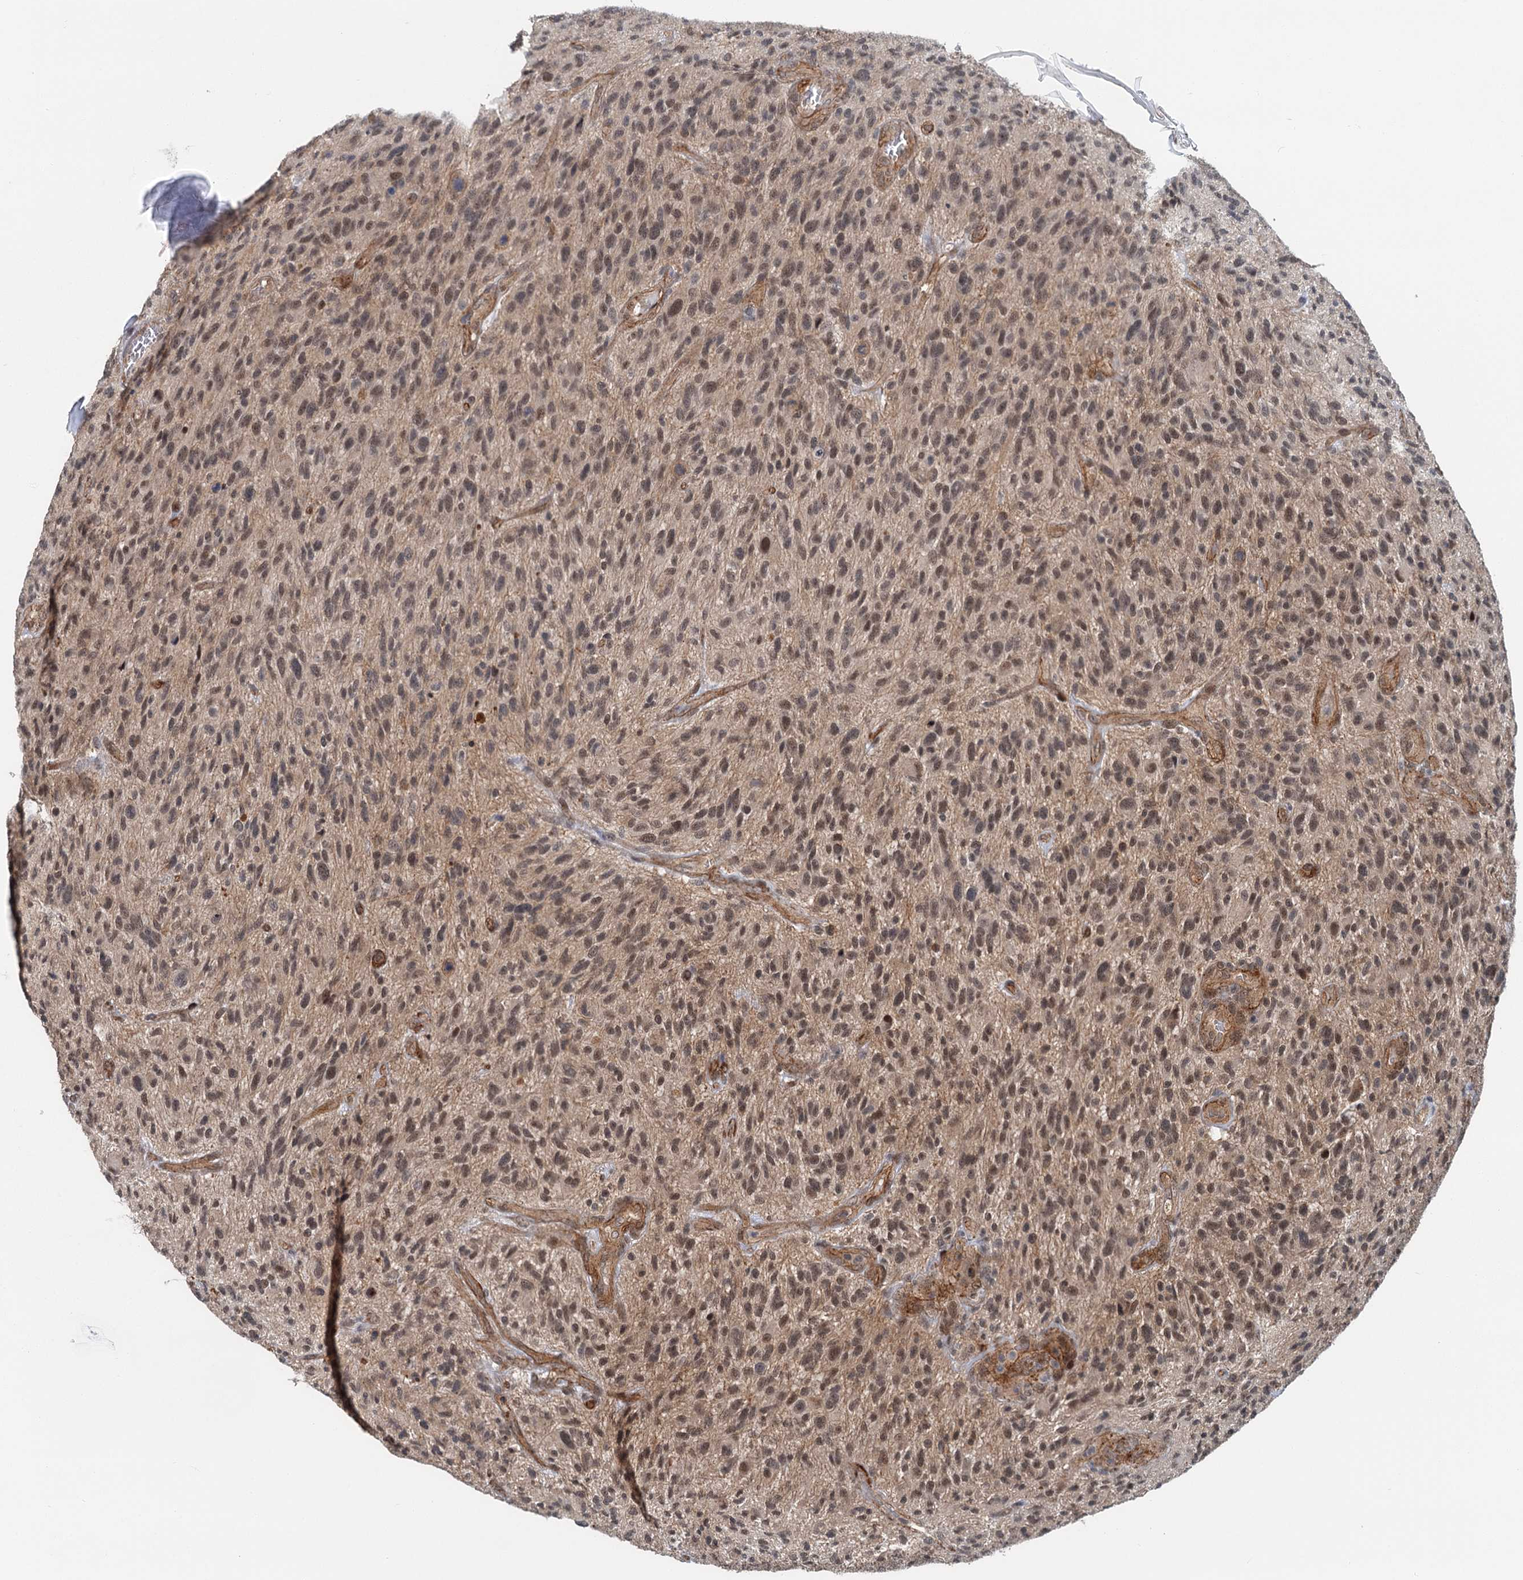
{"staining": {"intensity": "moderate", "quantity": ">75%", "location": "nuclear"}, "tissue": "glioma", "cell_type": "Tumor cells", "image_type": "cancer", "snomed": [{"axis": "morphology", "description": "Glioma, malignant, High grade"}, {"axis": "topography", "description": "Brain"}], "caption": "Malignant glioma (high-grade) stained with IHC demonstrates moderate nuclear staining in about >75% of tumor cells. (Stains: DAB in brown, nuclei in blue, Microscopy: brightfield microscopy at high magnification).", "gene": "TAS2R42", "patient": {"sex": "male", "age": 47}}